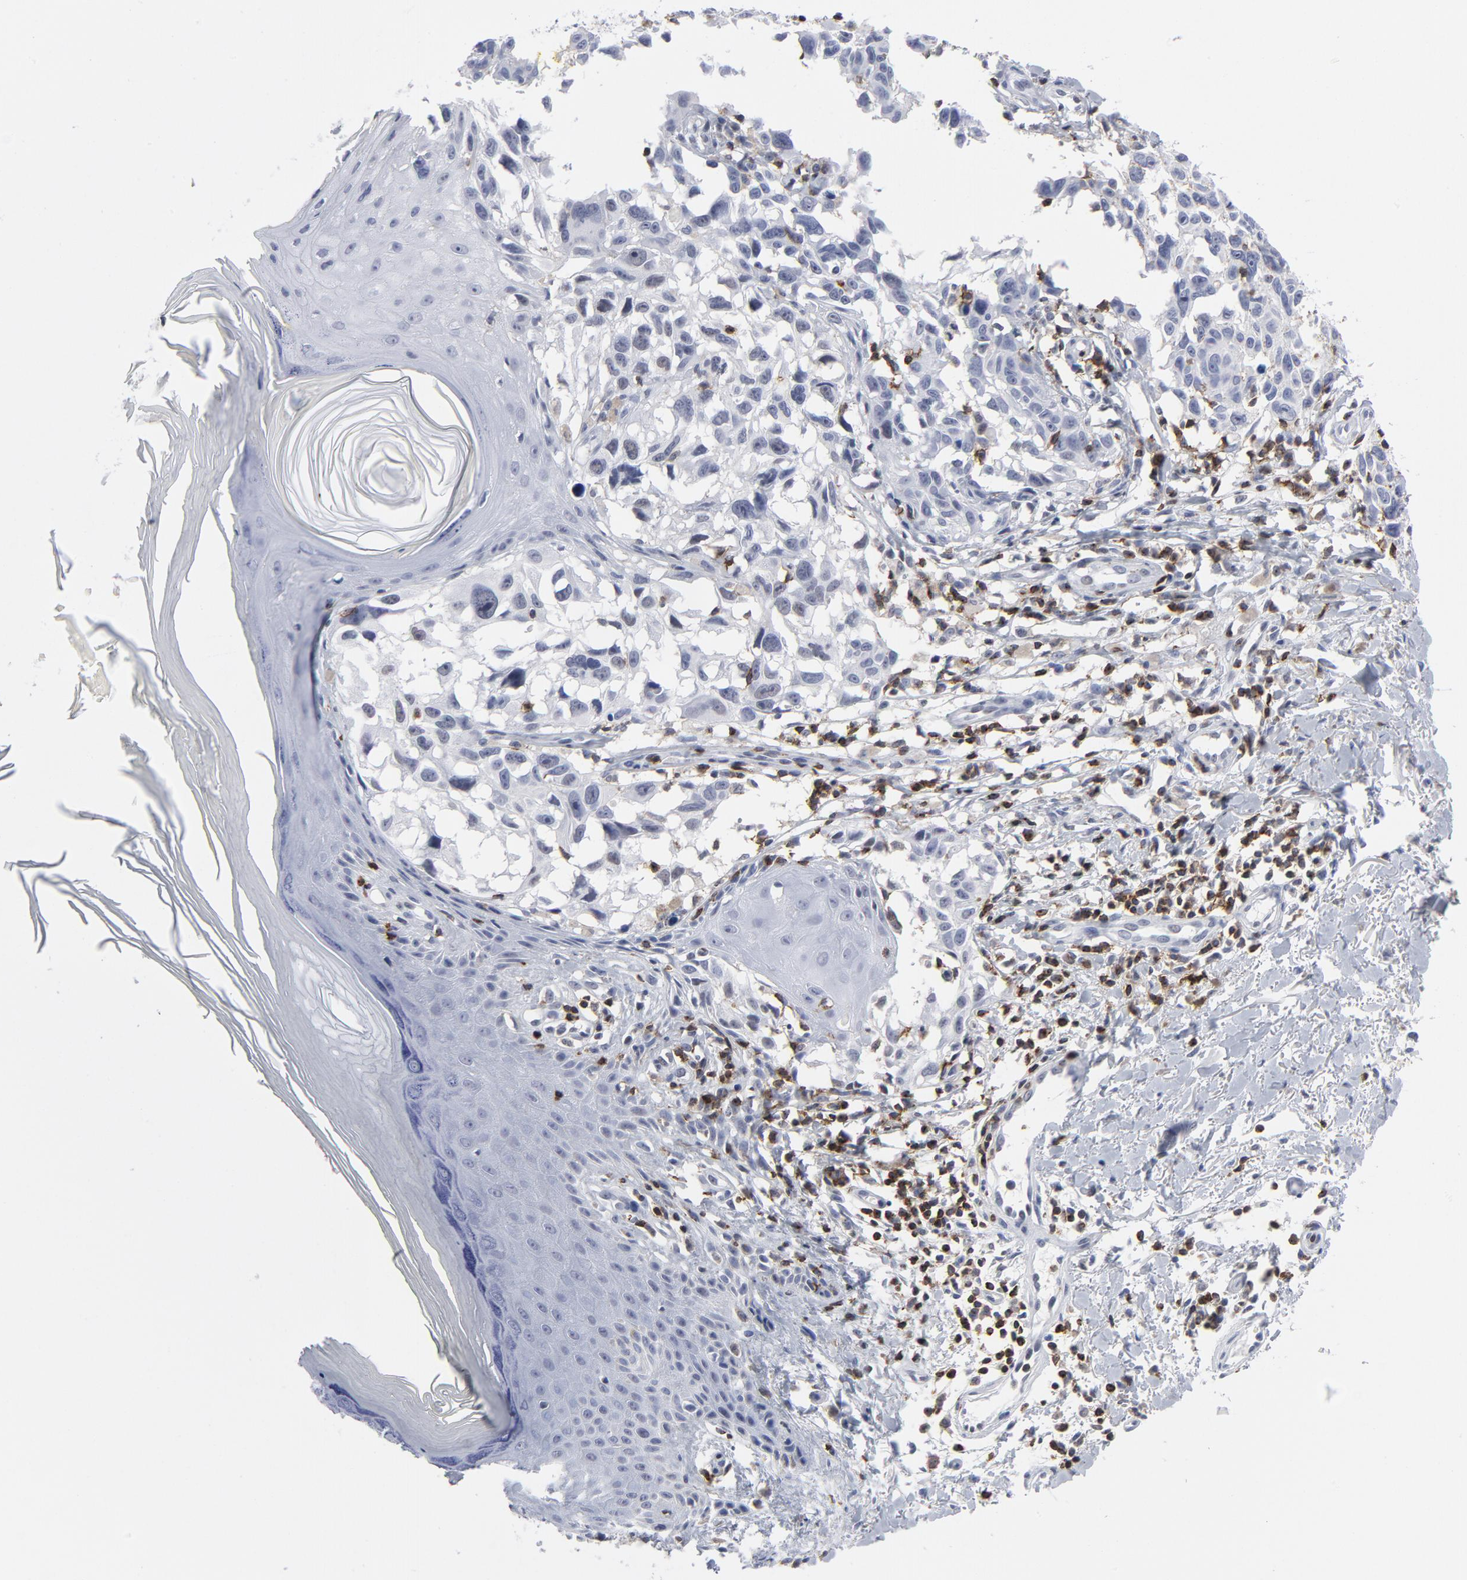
{"staining": {"intensity": "negative", "quantity": "none", "location": "none"}, "tissue": "melanoma", "cell_type": "Tumor cells", "image_type": "cancer", "snomed": [{"axis": "morphology", "description": "Malignant melanoma, NOS"}, {"axis": "topography", "description": "Skin"}], "caption": "DAB immunohistochemical staining of human melanoma exhibits no significant expression in tumor cells.", "gene": "CD2", "patient": {"sex": "female", "age": 77}}